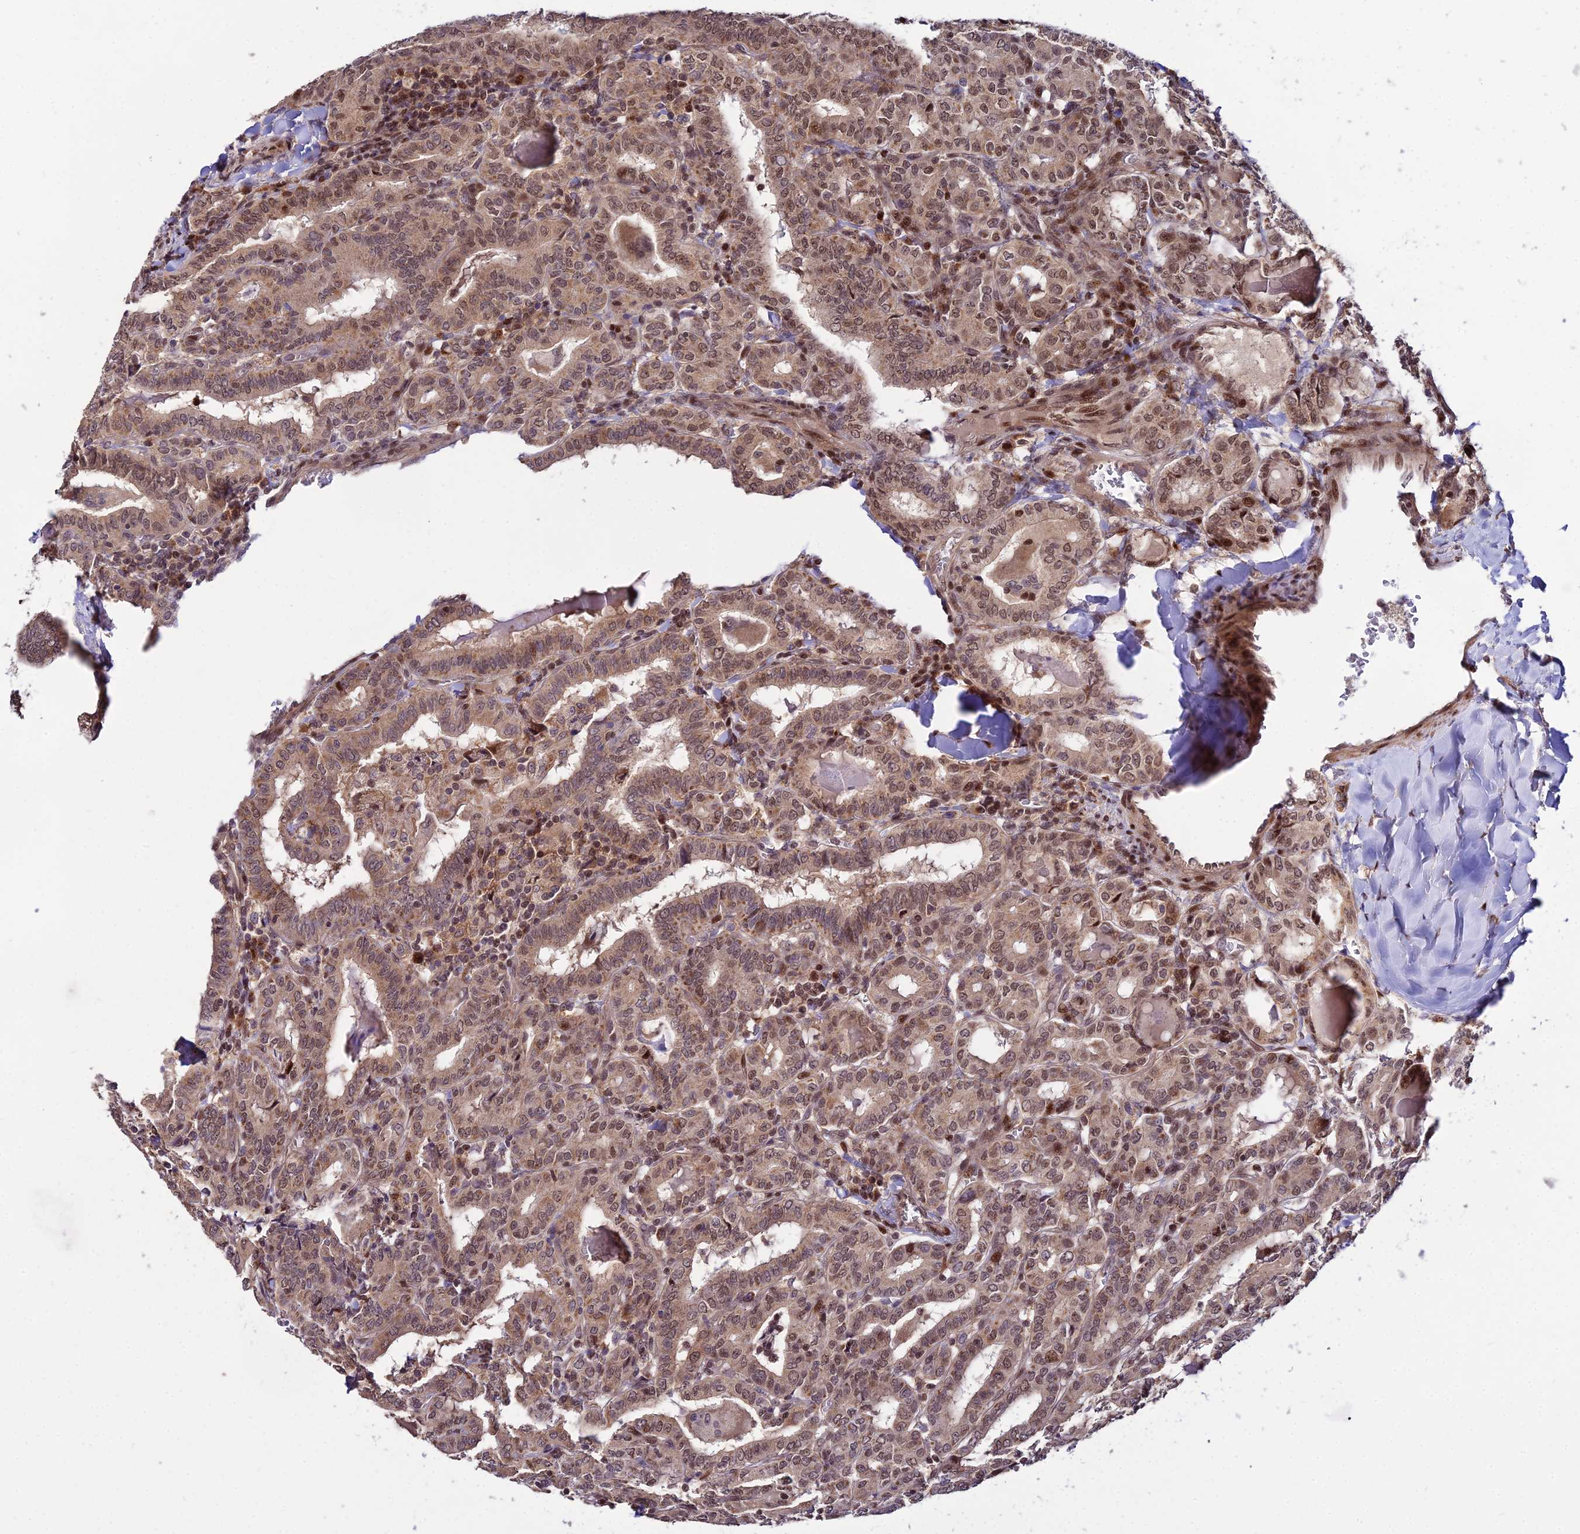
{"staining": {"intensity": "moderate", "quantity": ">75%", "location": "cytoplasmic/membranous,nuclear"}, "tissue": "thyroid cancer", "cell_type": "Tumor cells", "image_type": "cancer", "snomed": [{"axis": "morphology", "description": "Papillary adenocarcinoma, NOS"}, {"axis": "topography", "description": "Thyroid gland"}], "caption": "Thyroid cancer was stained to show a protein in brown. There is medium levels of moderate cytoplasmic/membranous and nuclear expression in approximately >75% of tumor cells.", "gene": "CIB3", "patient": {"sex": "female", "age": 72}}